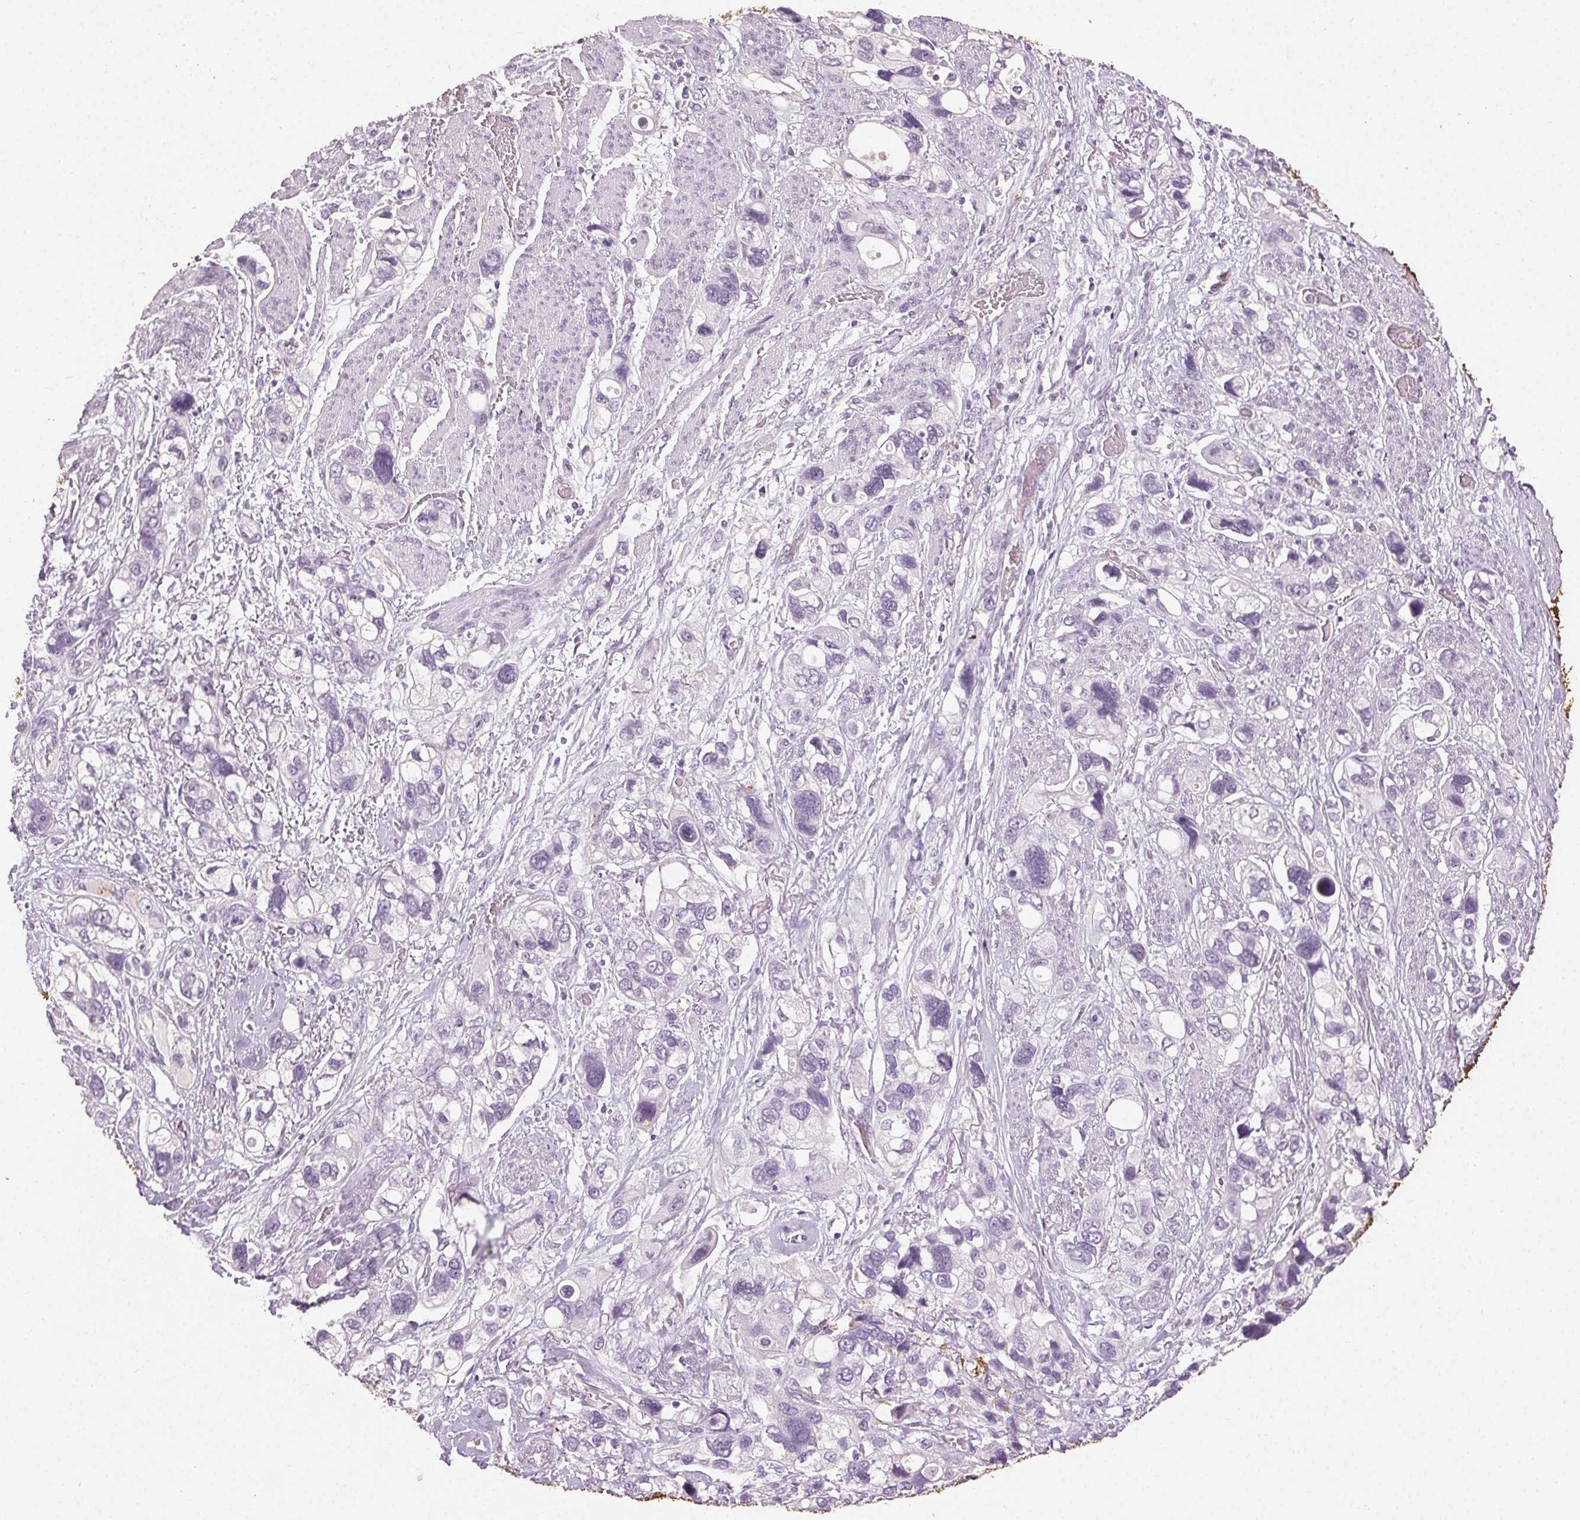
{"staining": {"intensity": "negative", "quantity": "none", "location": "none"}, "tissue": "stomach cancer", "cell_type": "Tumor cells", "image_type": "cancer", "snomed": [{"axis": "morphology", "description": "Adenocarcinoma, NOS"}, {"axis": "topography", "description": "Stomach, upper"}], "caption": "Stomach adenocarcinoma was stained to show a protein in brown. There is no significant expression in tumor cells.", "gene": "CLTRN", "patient": {"sex": "female", "age": 81}}